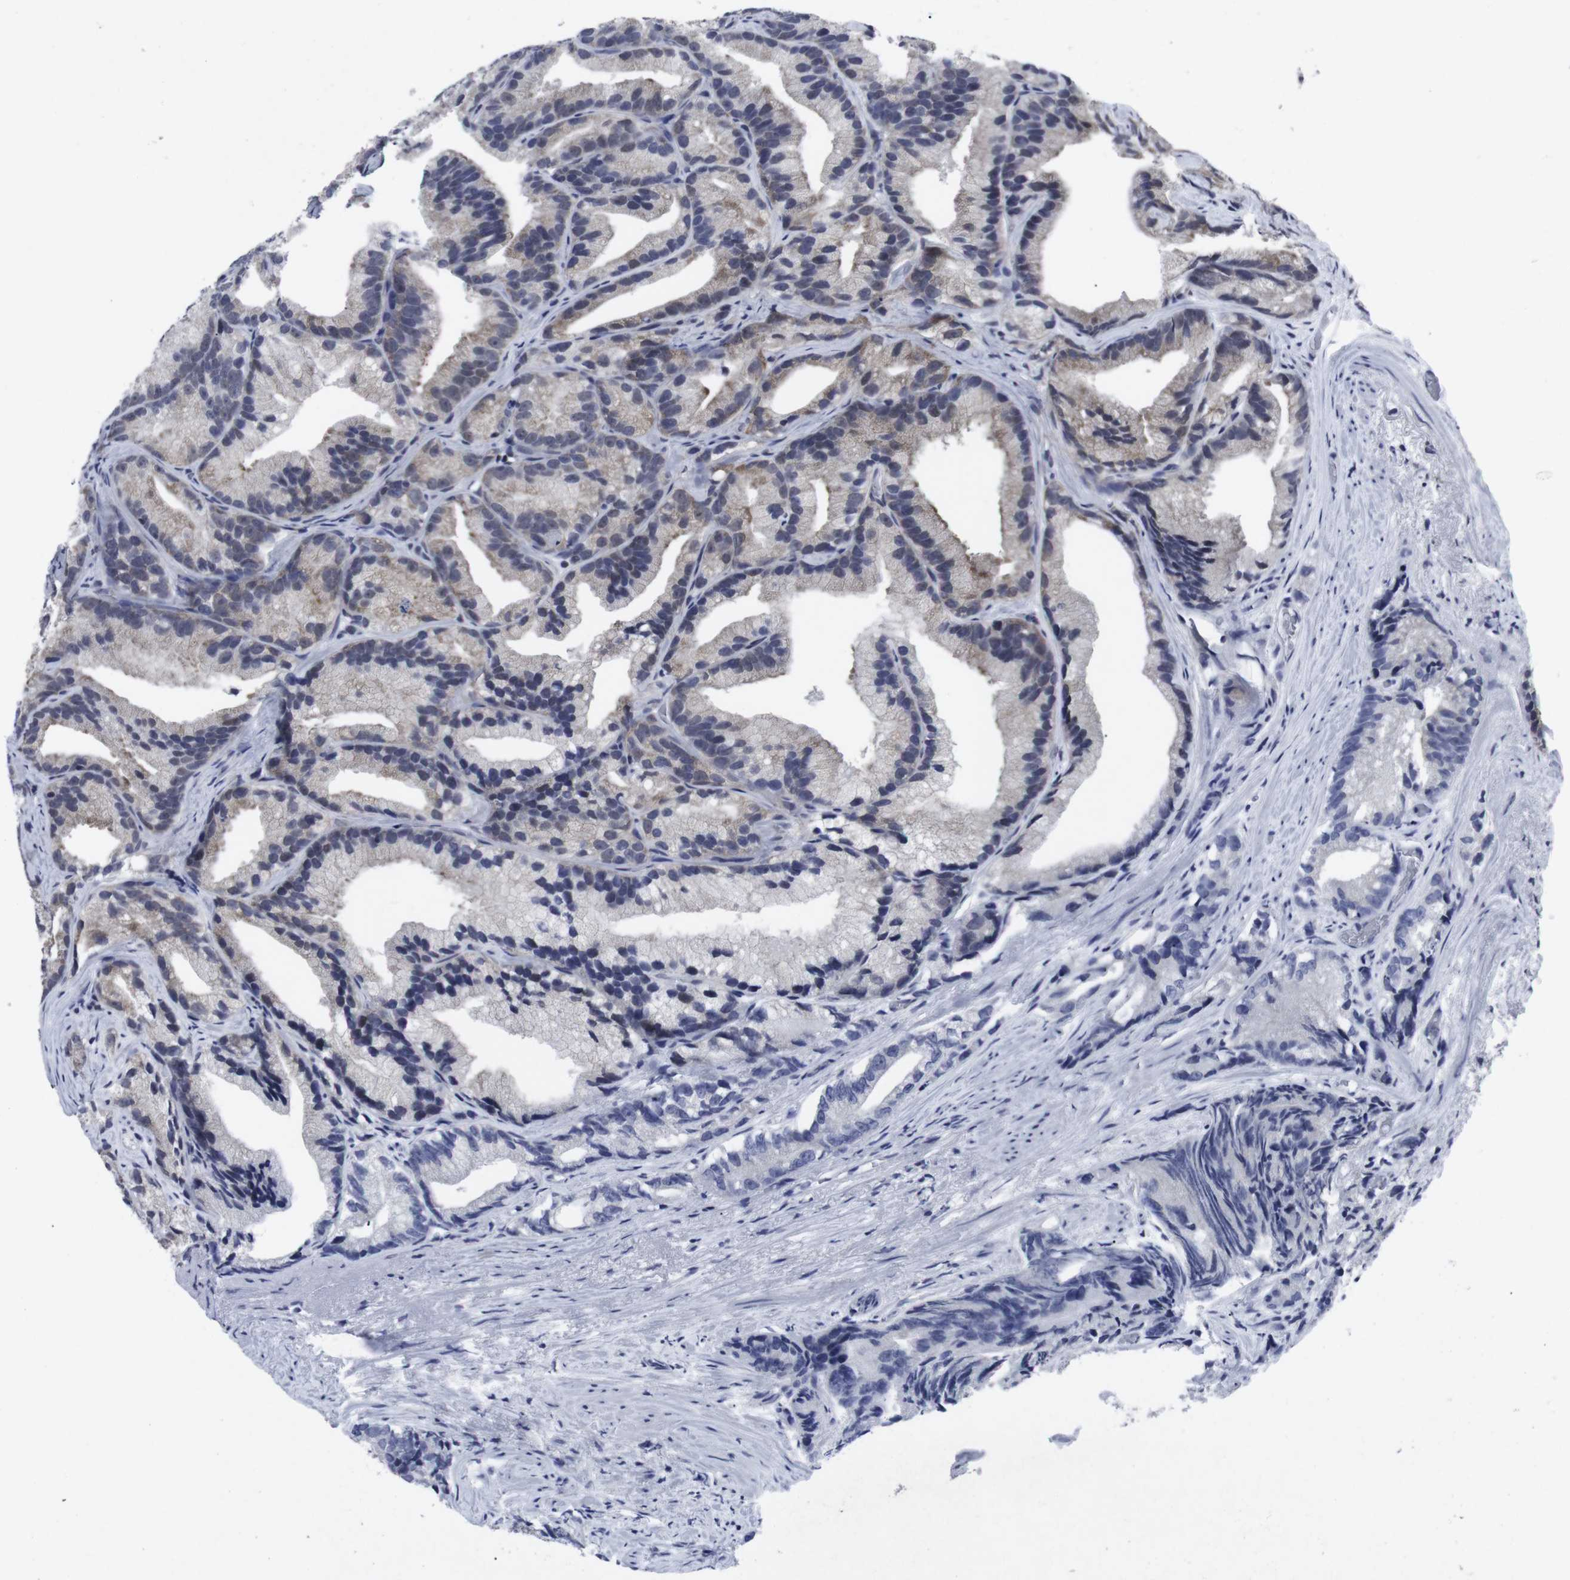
{"staining": {"intensity": "moderate", "quantity": "25%-75%", "location": "cytoplasmic/membranous"}, "tissue": "prostate cancer", "cell_type": "Tumor cells", "image_type": "cancer", "snomed": [{"axis": "morphology", "description": "Adenocarcinoma, Low grade"}, {"axis": "topography", "description": "Prostate"}], "caption": "An IHC photomicrograph of tumor tissue is shown. Protein staining in brown highlights moderate cytoplasmic/membranous positivity in prostate cancer (low-grade adenocarcinoma) within tumor cells.", "gene": "GEMIN2", "patient": {"sex": "male", "age": 89}}